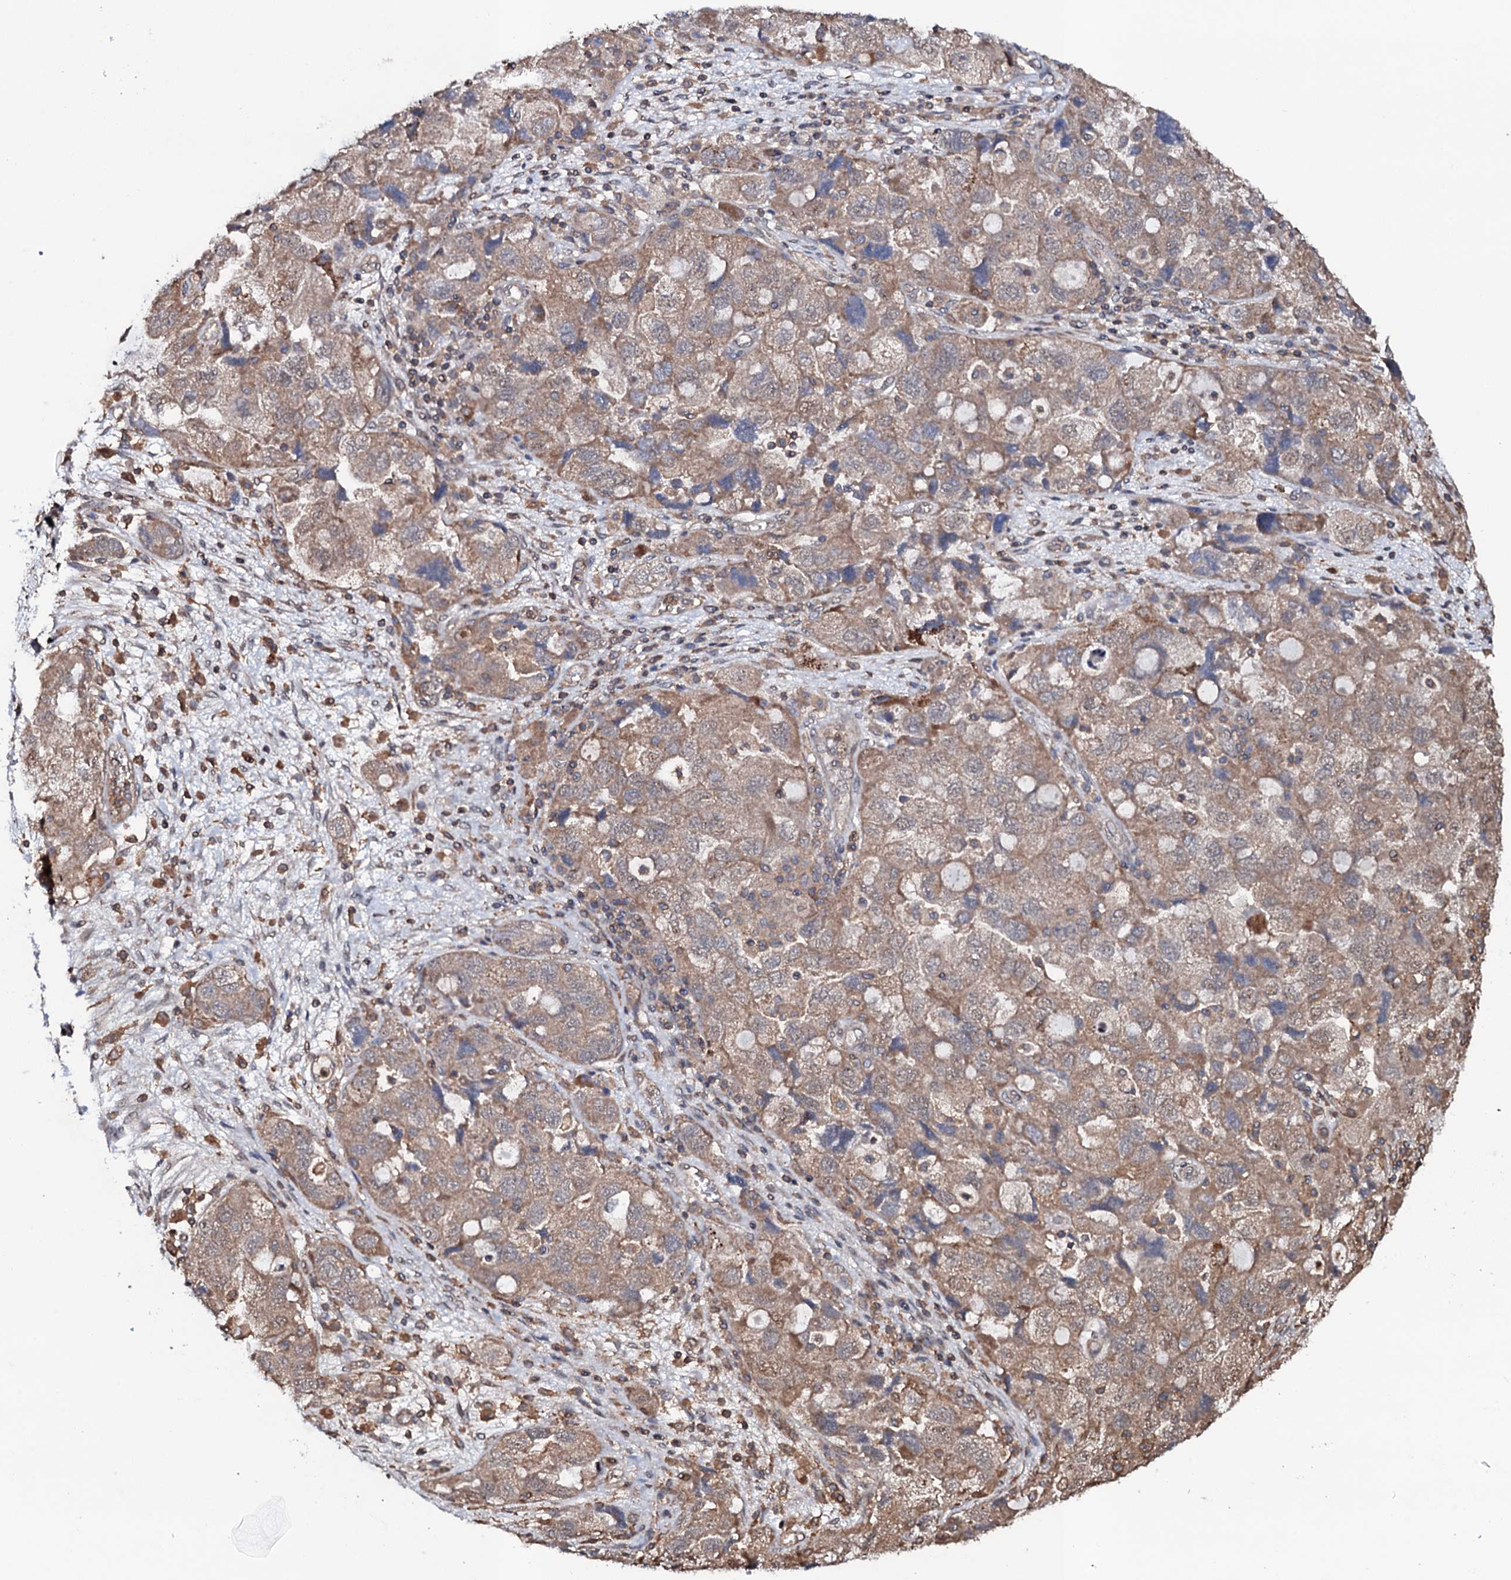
{"staining": {"intensity": "weak", "quantity": ">75%", "location": "cytoplasmic/membranous"}, "tissue": "ovarian cancer", "cell_type": "Tumor cells", "image_type": "cancer", "snomed": [{"axis": "morphology", "description": "Carcinoma, NOS"}, {"axis": "morphology", "description": "Cystadenocarcinoma, serous, NOS"}, {"axis": "topography", "description": "Ovary"}], "caption": "Immunohistochemistry (IHC) staining of ovarian cancer, which exhibits low levels of weak cytoplasmic/membranous positivity in approximately >75% of tumor cells indicating weak cytoplasmic/membranous protein staining. The staining was performed using DAB (3,3'-diaminobenzidine) (brown) for protein detection and nuclei were counterstained in hematoxylin (blue).", "gene": "COG6", "patient": {"sex": "female", "age": 69}}